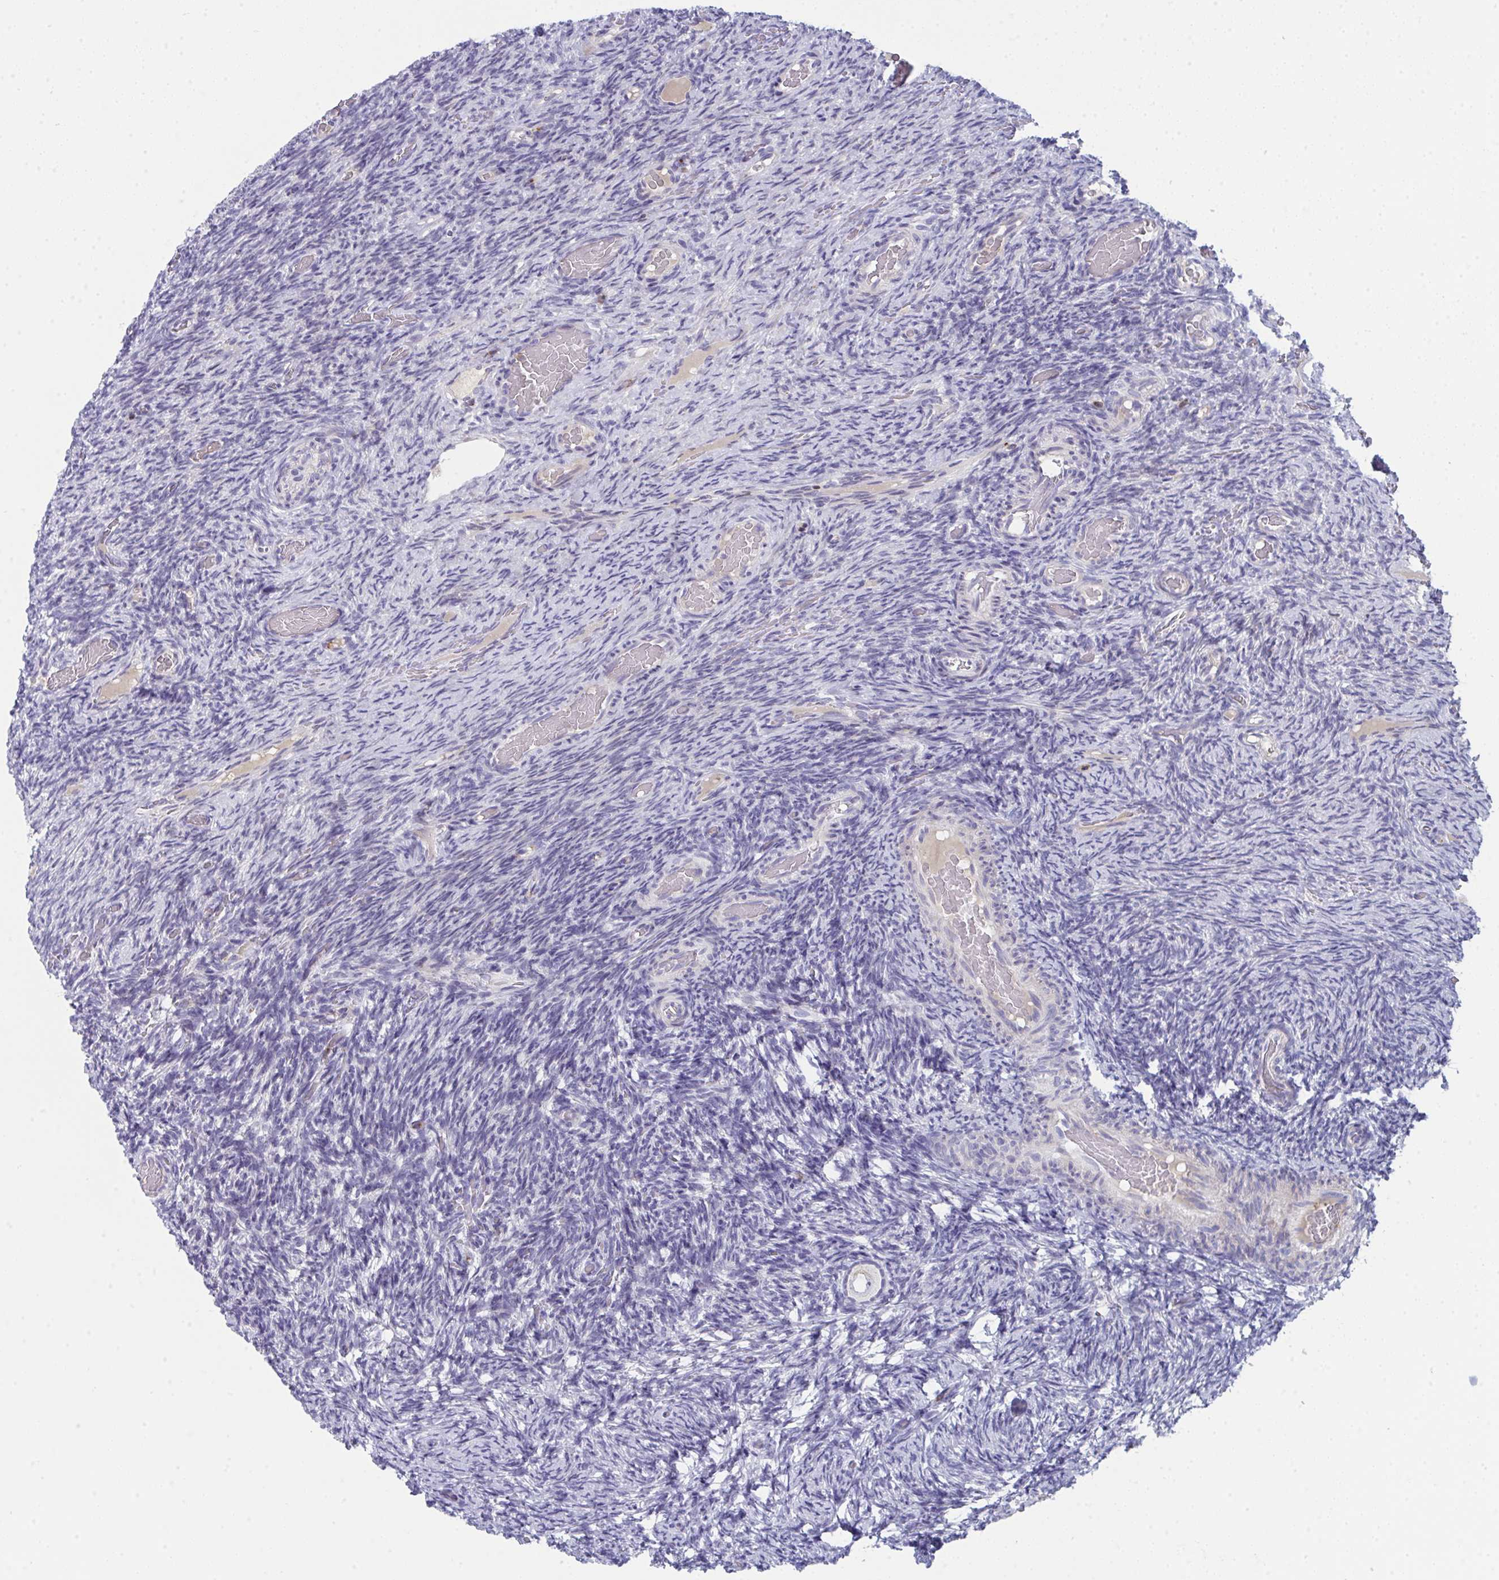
{"staining": {"intensity": "negative", "quantity": "none", "location": "none"}, "tissue": "ovary", "cell_type": "Follicle cells", "image_type": "normal", "snomed": [{"axis": "morphology", "description": "Normal tissue, NOS"}, {"axis": "topography", "description": "Ovary"}], "caption": "A histopathology image of ovary stained for a protein reveals no brown staining in follicle cells. Brightfield microscopy of immunohistochemistry (IHC) stained with DAB (3,3'-diaminobenzidine) (brown) and hematoxylin (blue), captured at high magnification.", "gene": "AOC2", "patient": {"sex": "female", "age": 34}}